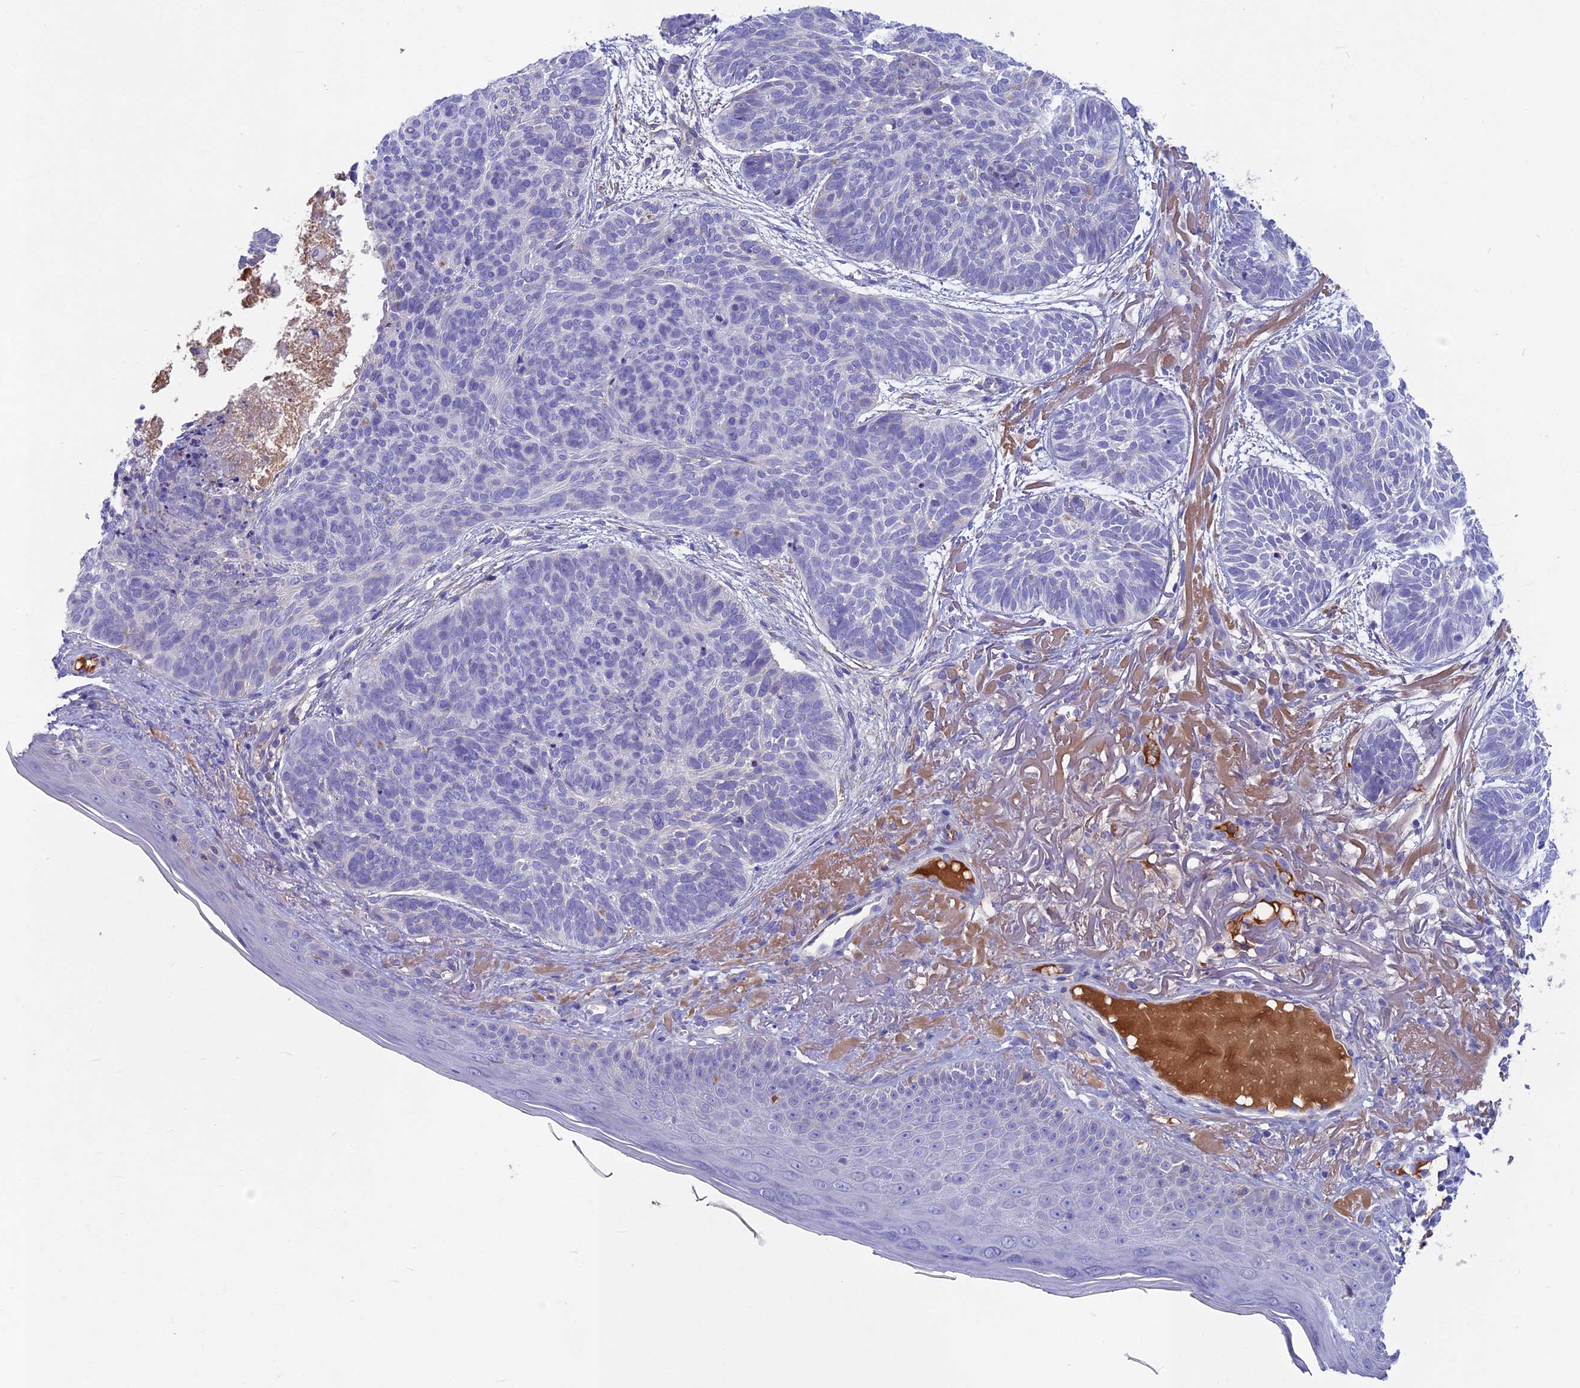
{"staining": {"intensity": "negative", "quantity": "none", "location": "none"}, "tissue": "skin cancer", "cell_type": "Tumor cells", "image_type": "cancer", "snomed": [{"axis": "morphology", "description": "Normal tissue, NOS"}, {"axis": "morphology", "description": "Basal cell carcinoma"}, {"axis": "topography", "description": "Skin"}], "caption": "A high-resolution micrograph shows IHC staining of basal cell carcinoma (skin), which reveals no significant positivity in tumor cells.", "gene": "SNAP91", "patient": {"sex": "male", "age": 66}}